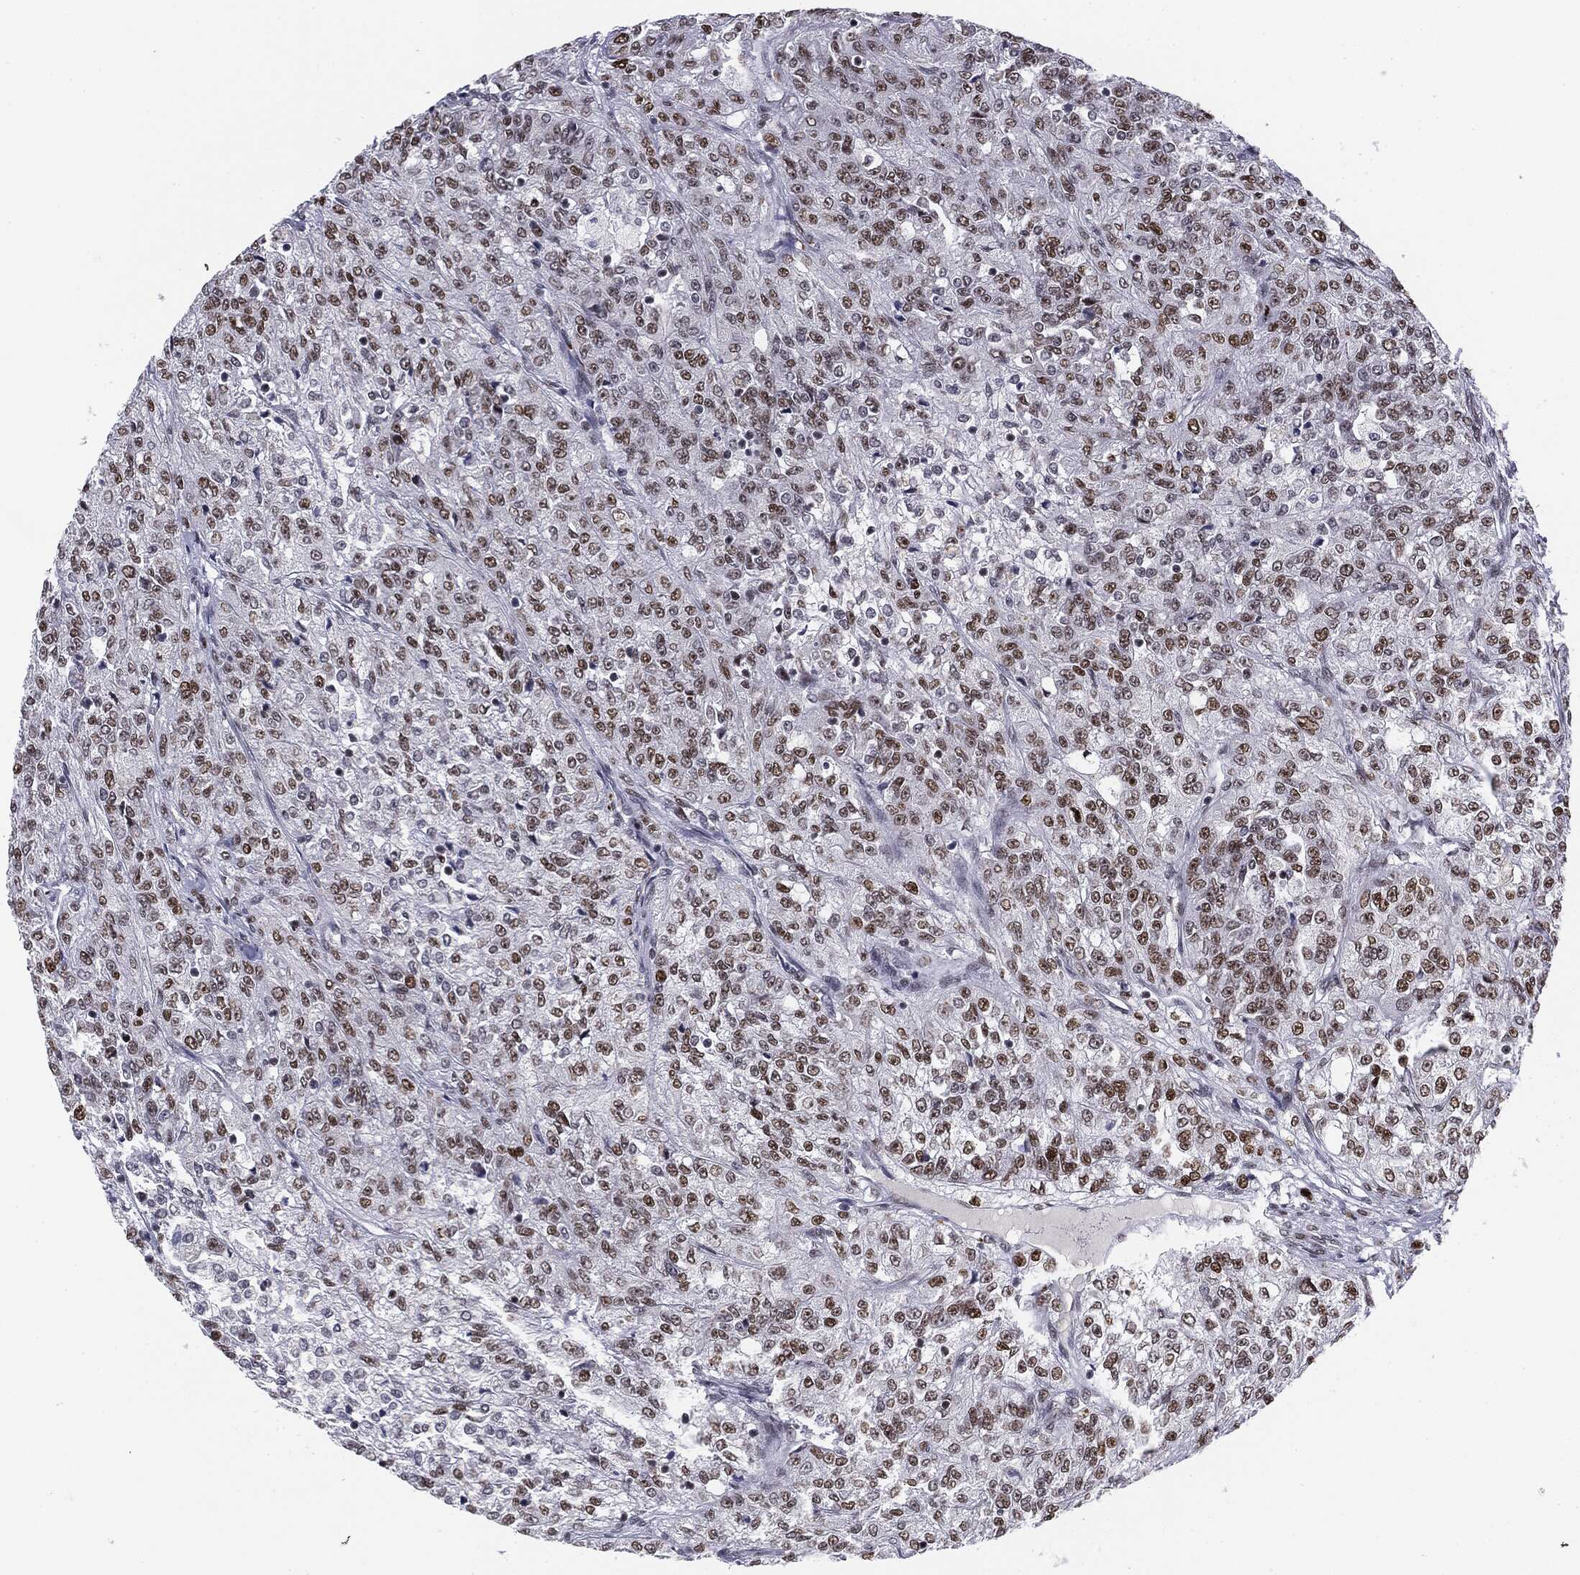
{"staining": {"intensity": "moderate", "quantity": ">75%", "location": "nuclear"}, "tissue": "renal cancer", "cell_type": "Tumor cells", "image_type": "cancer", "snomed": [{"axis": "morphology", "description": "Adenocarcinoma, NOS"}, {"axis": "topography", "description": "Kidney"}], "caption": "This photomicrograph demonstrates immunohistochemistry staining of human adenocarcinoma (renal), with medium moderate nuclear expression in approximately >75% of tumor cells.", "gene": "MDC1", "patient": {"sex": "female", "age": 63}}